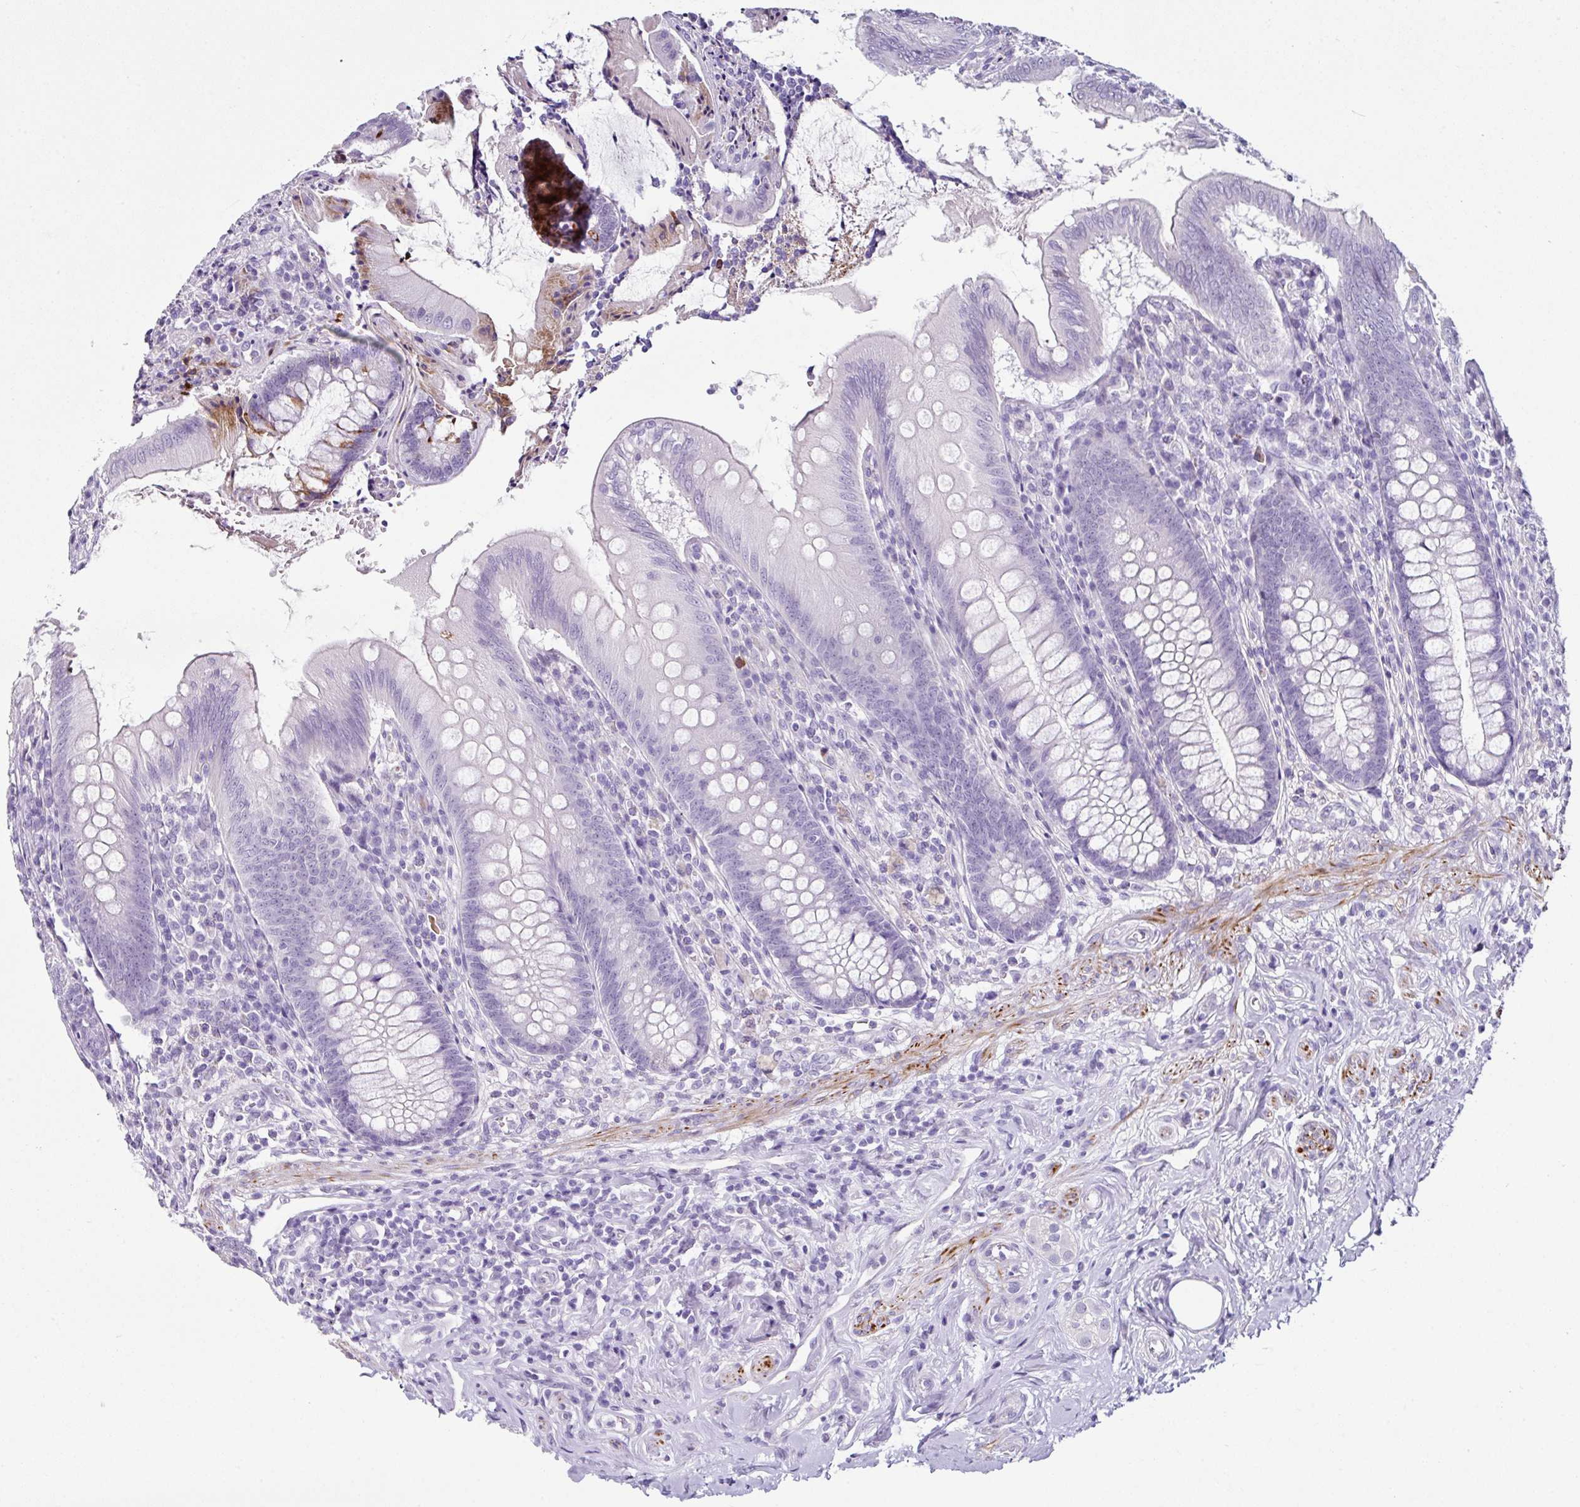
{"staining": {"intensity": "negative", "quantity": "none", "location": "none"}, "tissue": "appendix", "cell_type": "Glandular cells", "image_type": "normal", "snomed": [{"axis": "morphology", "description": "Normal tissue, NOS"}, {"axis": "topography", "description": "Appendix"}], "caption": "The IHC photomicrograph has no significant expression in glandular cells of appendix.", "gene": "TRA2A", "patient": {"sex": "female", "age": 51}}